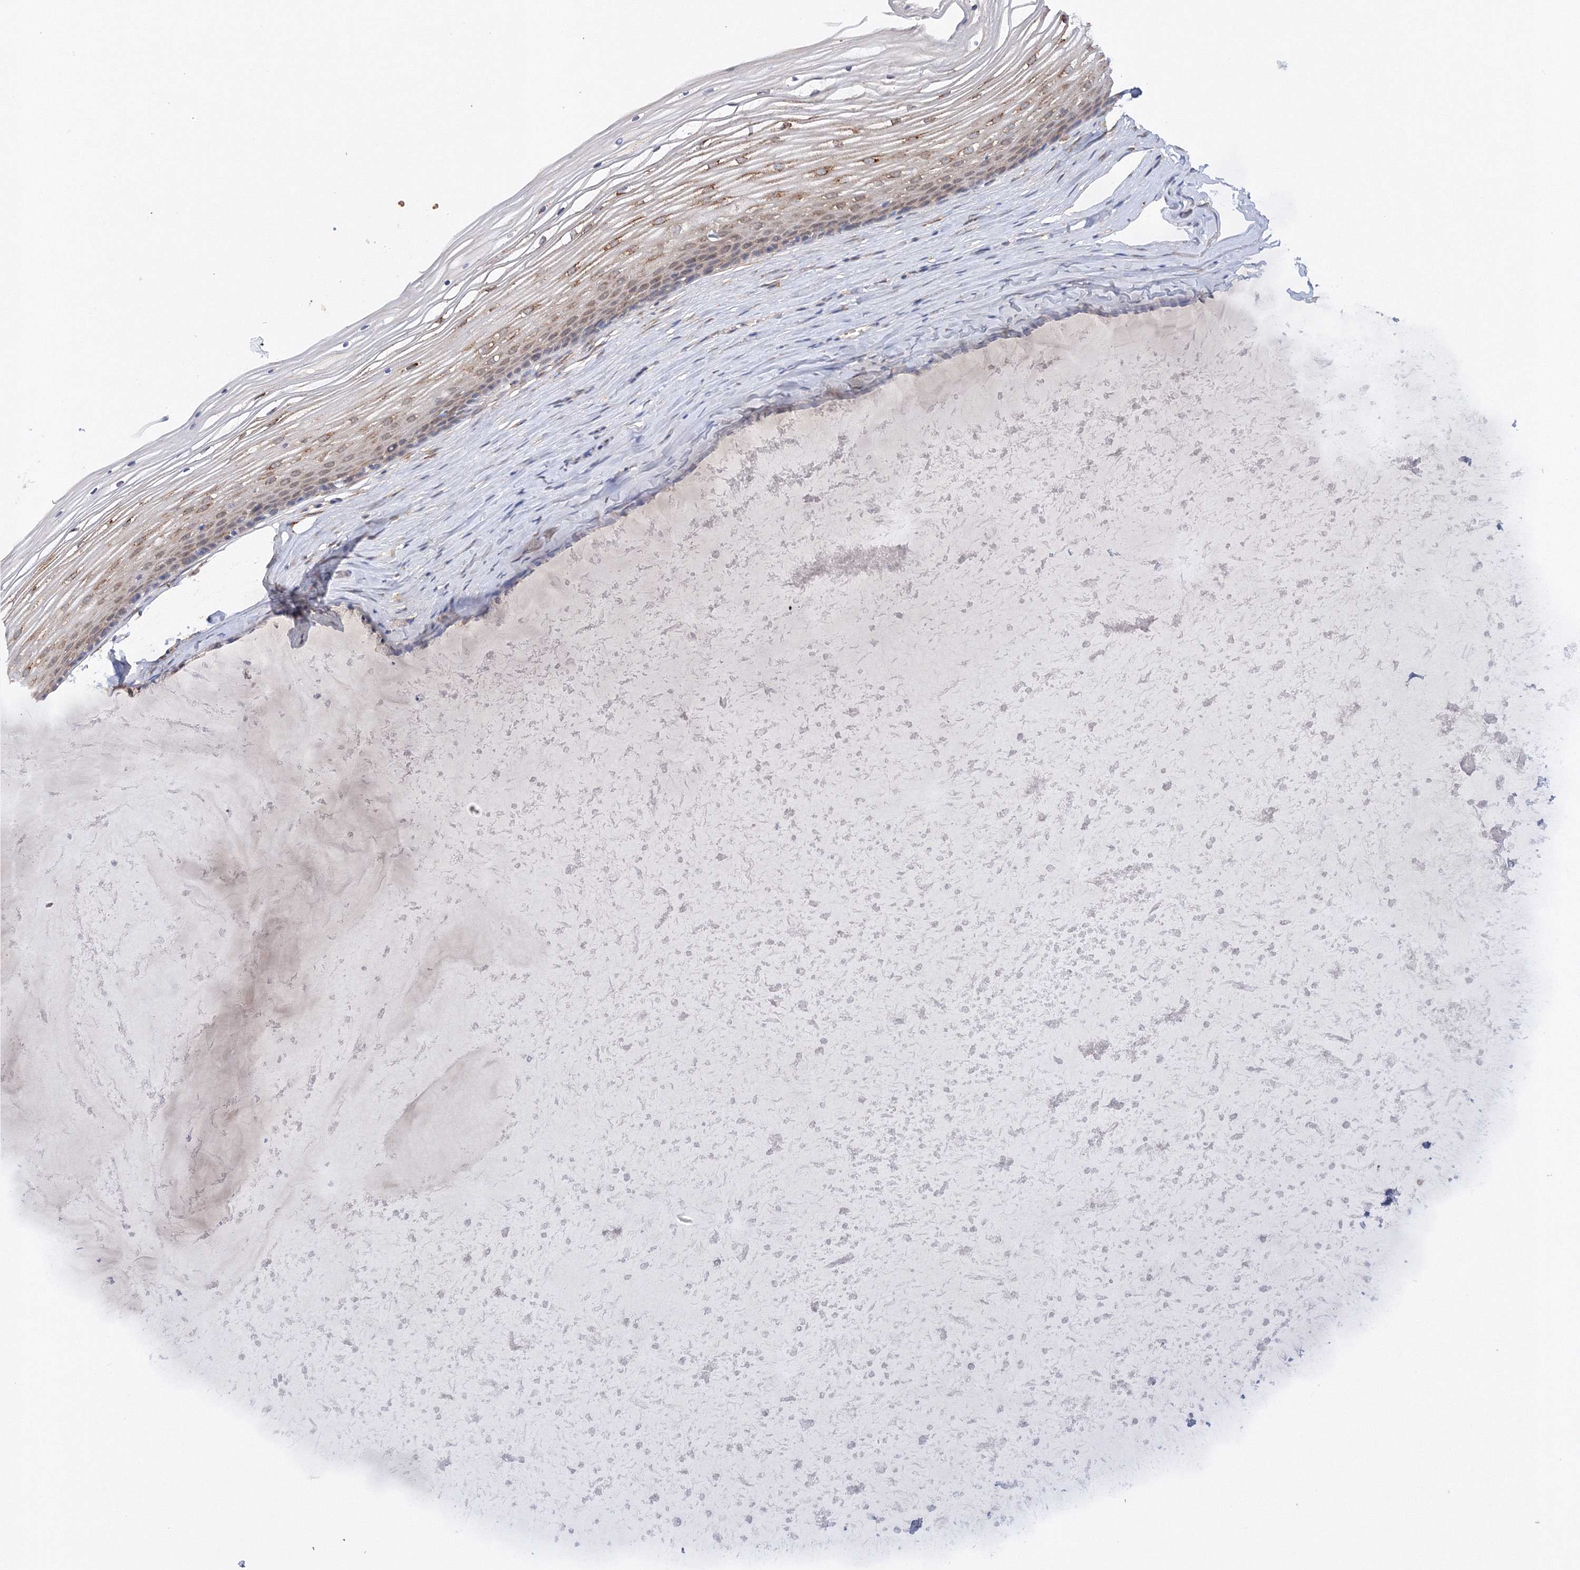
{"staining": {"intensity": "moderate", "quantity": "25%-75%", "location": "cytoplasmic/membranous"}, "tissue": "vagina", "cell_type": "Squamous epithelial cells", "image_type": "normal", "snomed": [{"axis": "morphology", "description": "Normal tissue, NOS"}, {"axis": "topography", "description": "Vagina"}, {"axis": "topography", "description": "Cervix"}], "caption": "Immunohistochemistry staining of benign vagina, which displays medium levels of moderate cytoplasmic/membranous expression in about 25%-75% of squamous epithelial cells indicating moderate cytoplasmic/membranous protein staining. The staining was performed using DAB (brown) for protein detection and nuclei were counterstained in hematoxylin (blue).", "gene": "DIS3L2", "patient": {"sex": "female", "age": 40}}